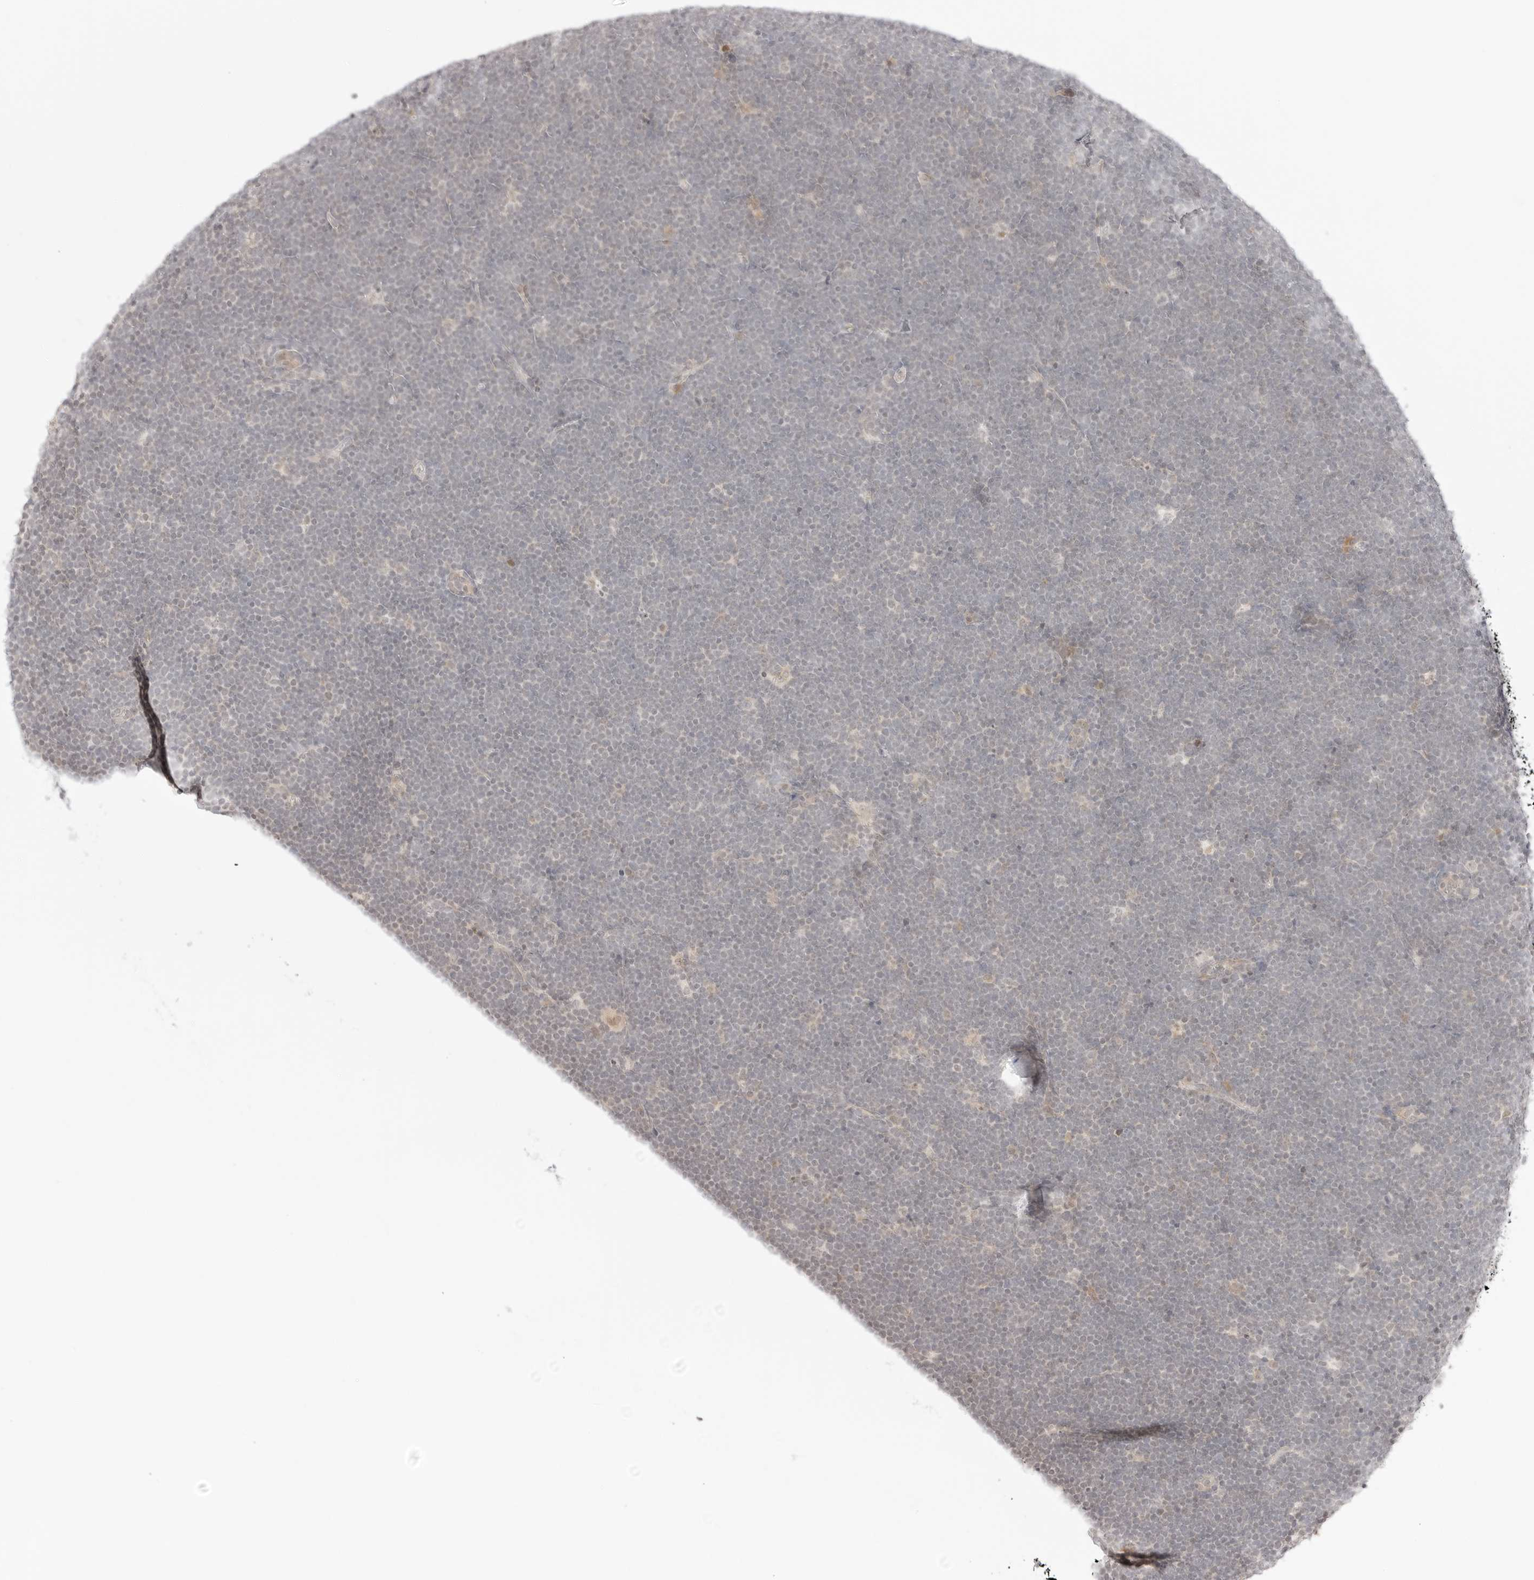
{"staining": {"intensity": "negative", "quantity": "none", "location": "none"}, "tissue": "lymphoma", "cell_type": "Tumor cells", "image_type": "cancer", "snomed": [{"axis": "morphology", "description": "Malignant lymphoma, non-Hodgkin's type, High grade"}, {"axis": "topography", "description": "Lymph node"}], "caption": "Tumor cells are negative for brown protein staining in lymphoma.", "gene": "RPS6KL1", "patient": {"sex": "male", "age": 13}}